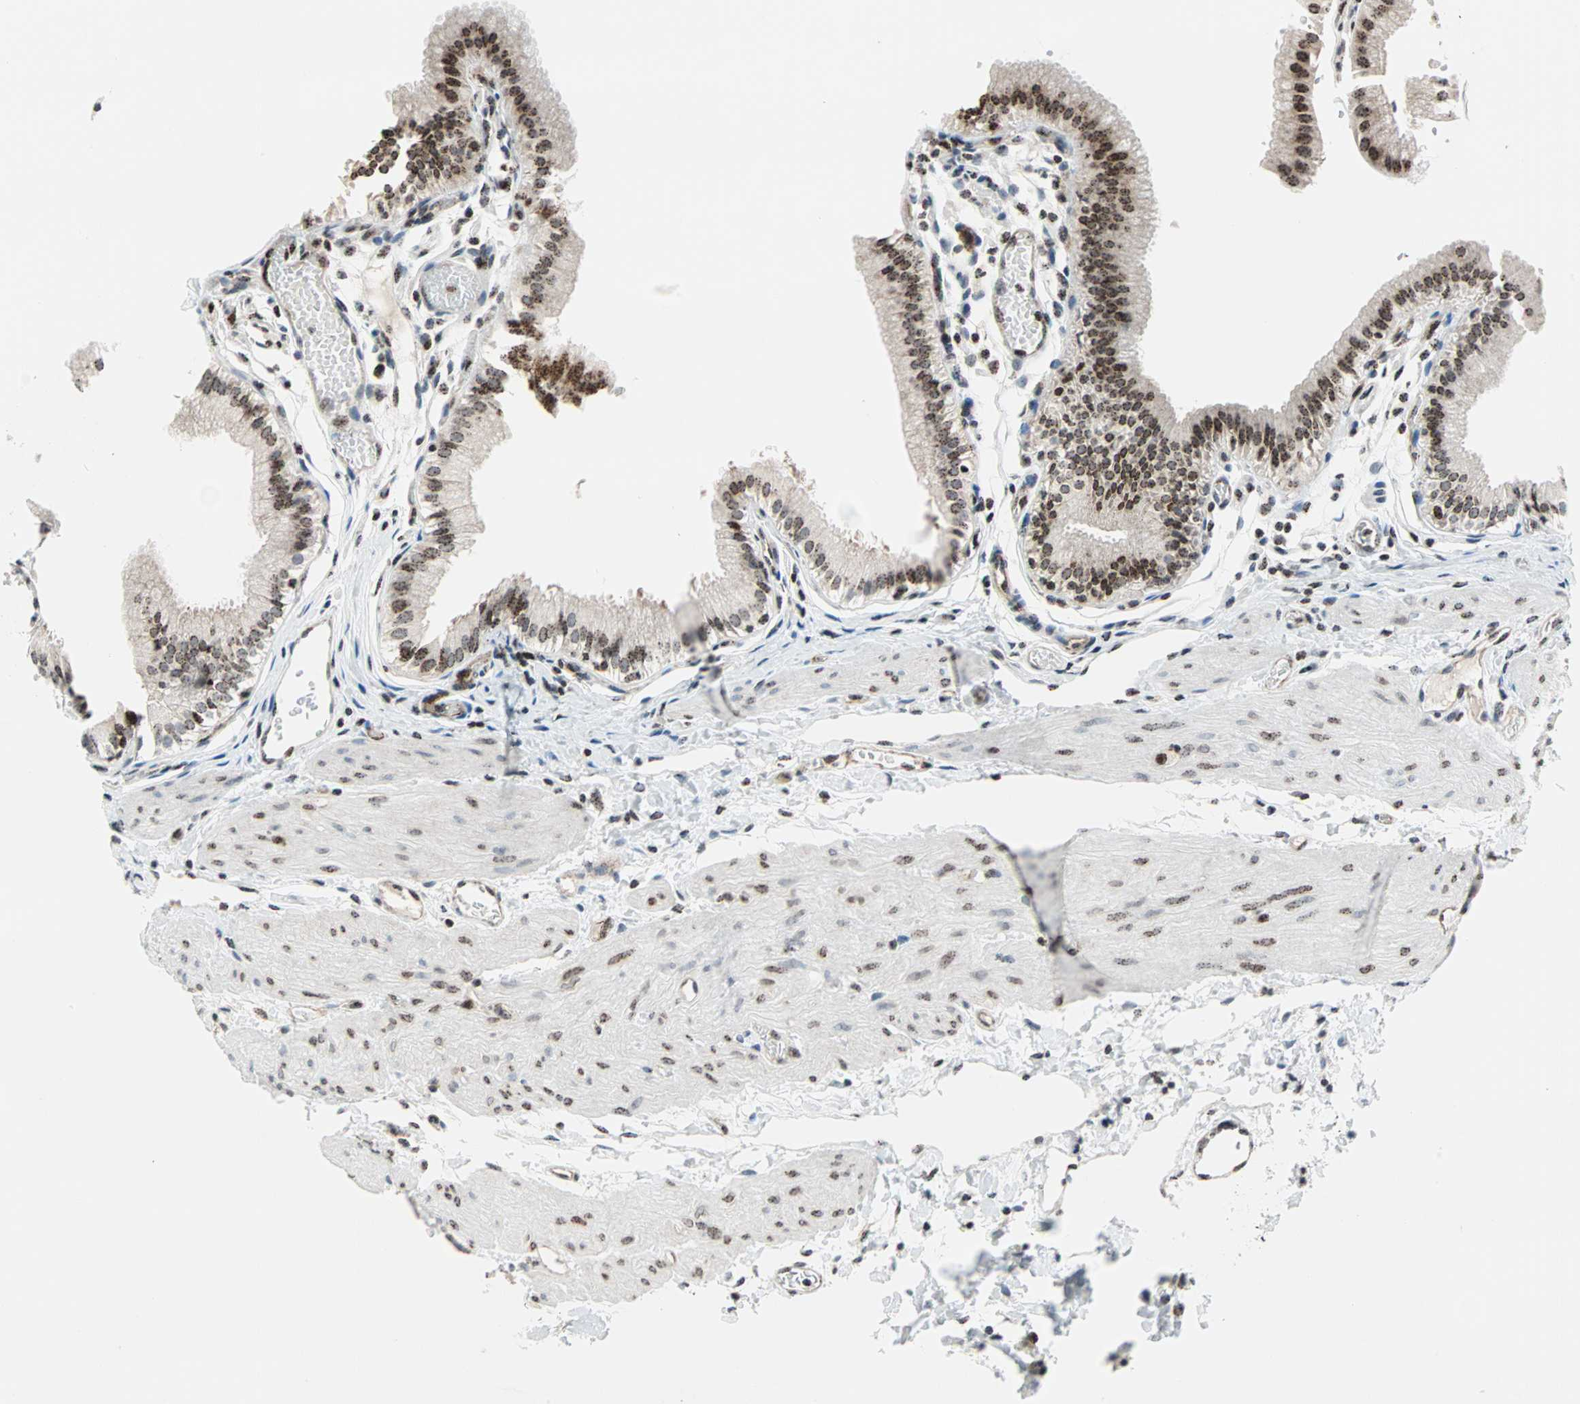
{"staining": {"intensity": "moderate", "quantity": "25%-75%", "location": "nuclear"}, "tissue": "gallbladder", "cell_type": "Glandular cells", "image_type": "normal", "snomed": [{"axis": "morphology", "description": "Normal tissue, NOS"}, {"axis": "topography", "description": "Gallbladder"}], "caption": "An image showing moderate nuclear staining in approximately 25%-75% of glandular cells in normal gallbladder, as visualized by brown immunohistochemical staining.", "gene": "CENPA", "patient": {"sex": "female", "age": 26}}